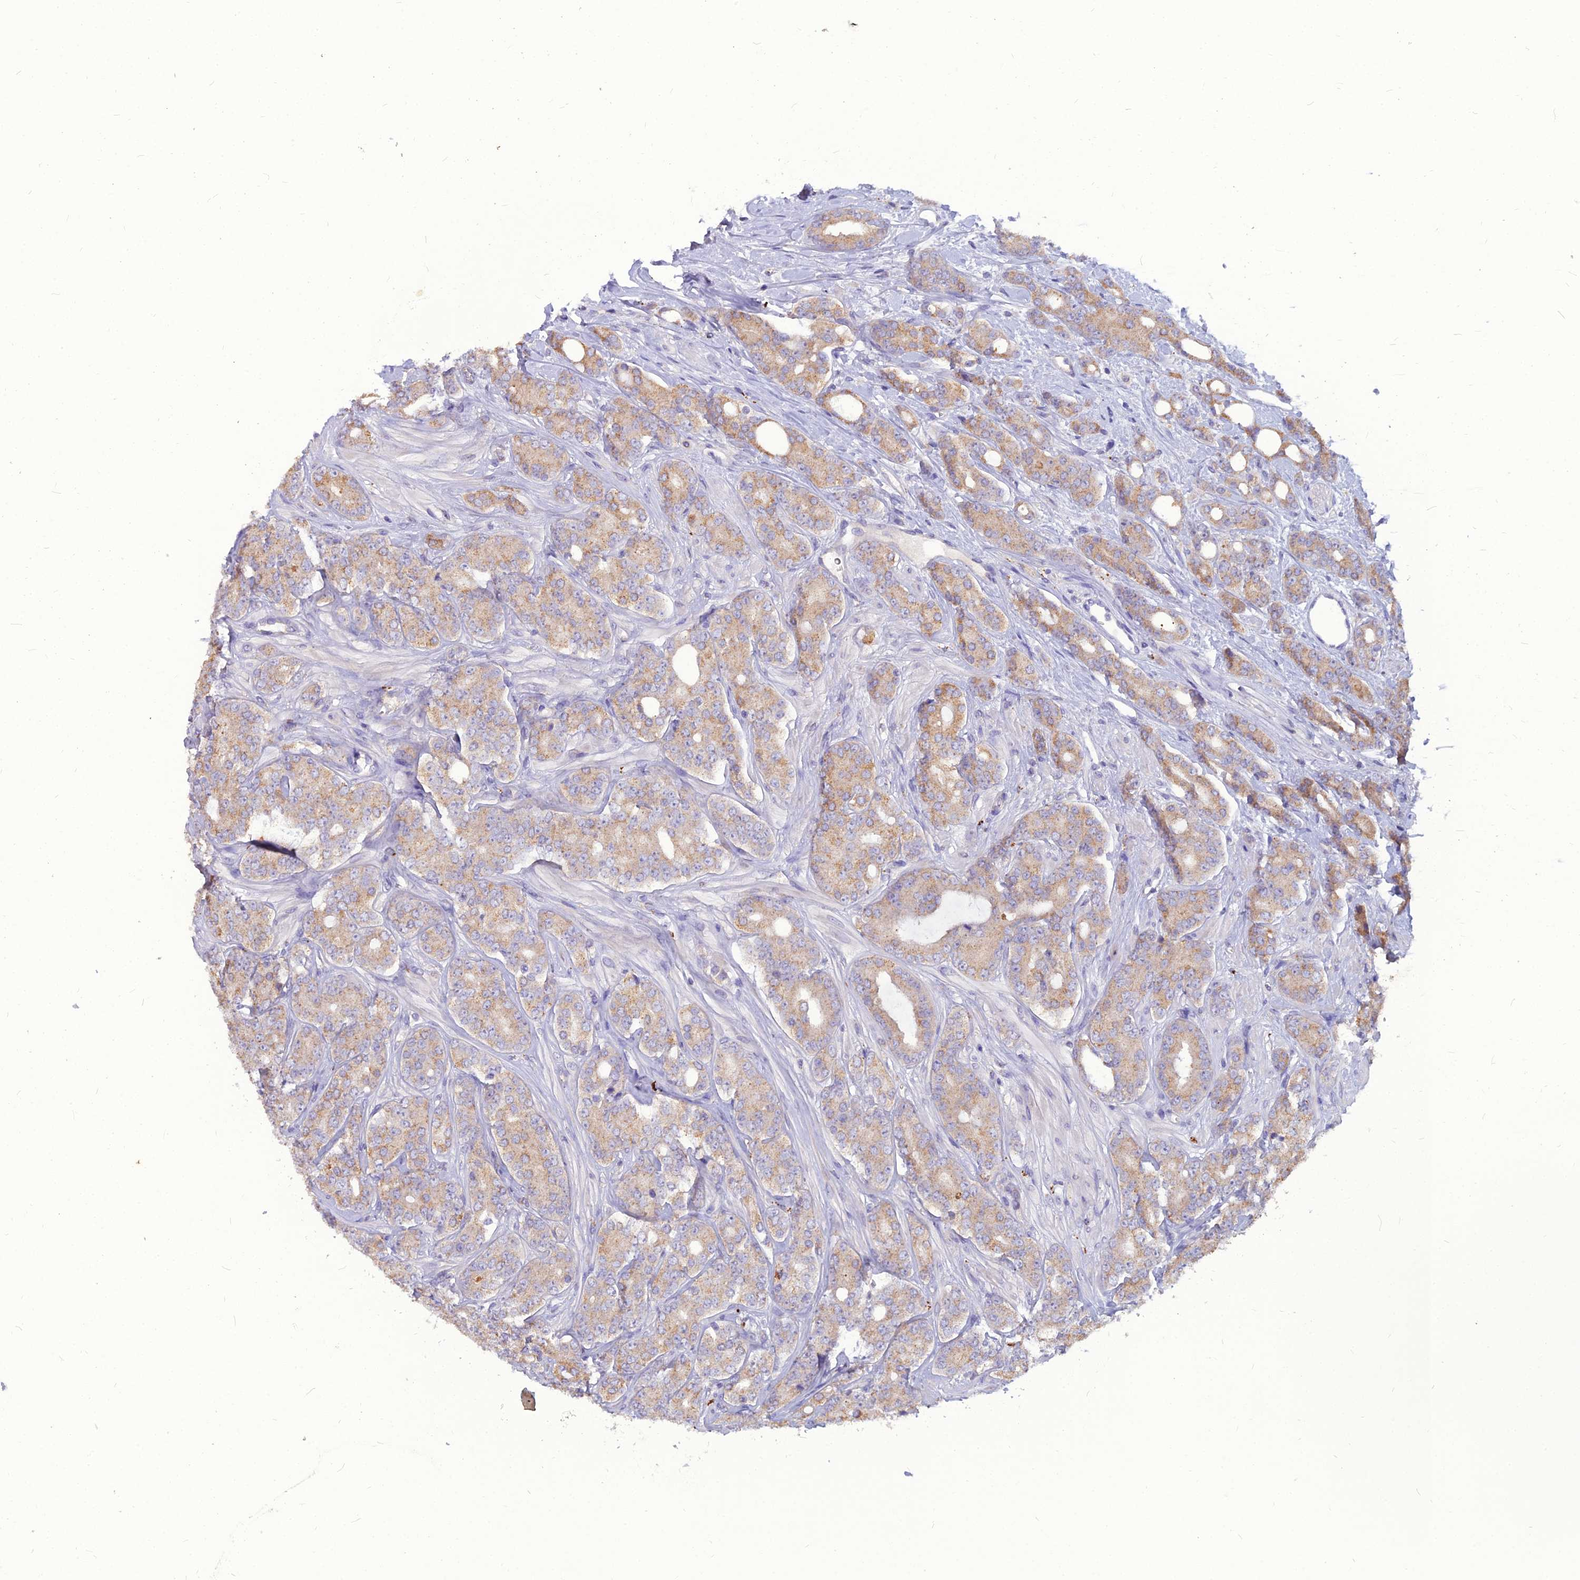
{"staining": {"intensity": "weak", "quantity": ">75%", "location": "cytoplasmic/membranous"}, "tissue": "prostate cancer", "cell_type": "Tumor cells", "image_type": "cancer", "snomed": [{"axis": "morphology", "description": "Adenocarcinoma, High grade"}, {"axis": "topography", "description": "Prostate"}], "caption": "Approximately >75% of tumor cells in adenocarcinoma (high-grade) (prostate) reveal weak cytoplasmic/membranous protein expression as visualized by brown immunohistochemical staining.", "gene": "PCED1B", "patient": {"sex": "male", "age": 62}}